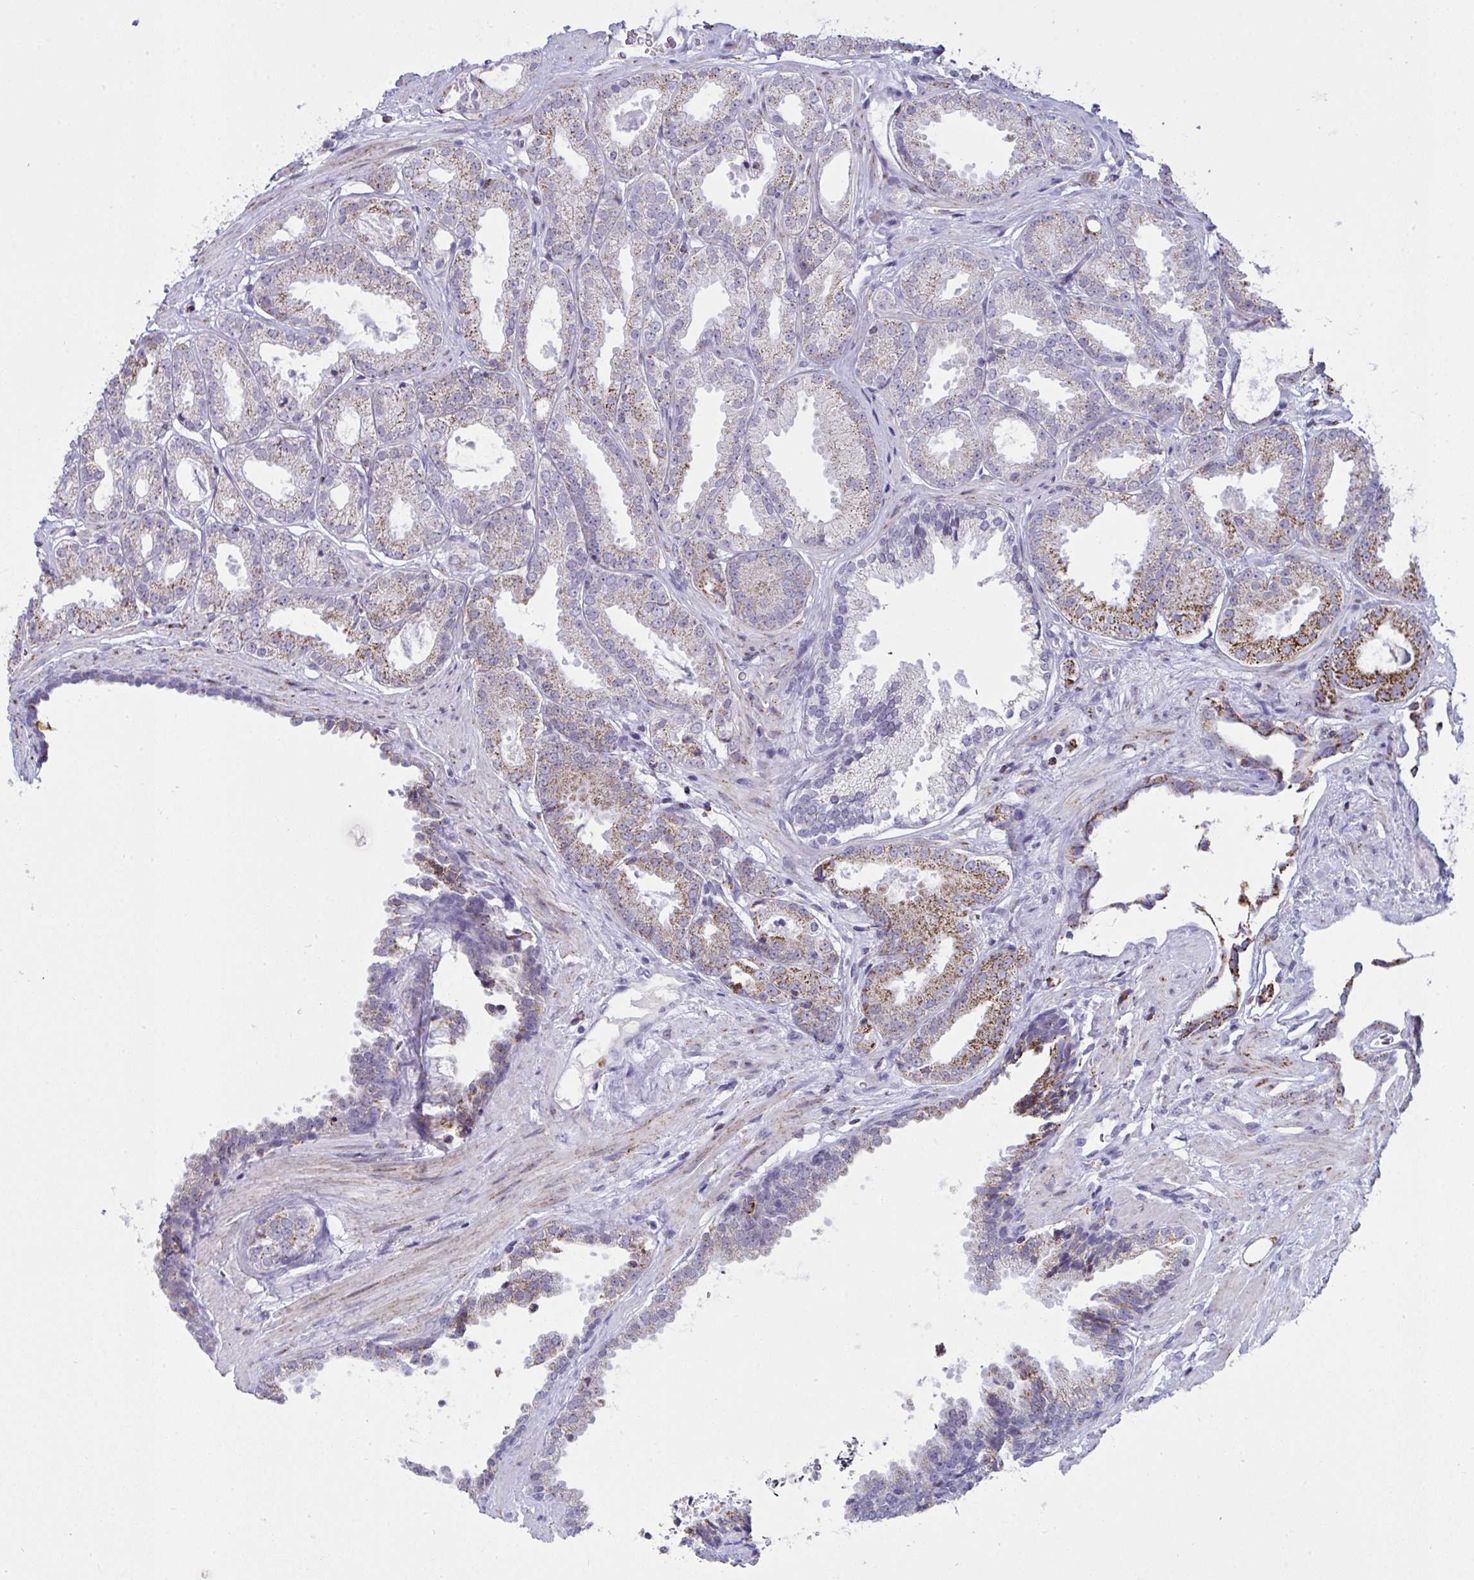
{"staining": {"intensity": "moderate", "quantity": "25%-75%", "location": "cytoplasmic/membranous"}, "tissue": "prostate cancer", "cell_type": "Tumor cells", "image_type": "cancer", "snomed": [{"axis": "morphology", "description": "Adenocarcinoma, Low grade"}, {"axis": "topography", "description": "Prostate"}], "caption": "Moderate cytoplasmic/membranous expression for a protein is appreciated in about 25%-75% of tumor cells of adenocarcinoma (low-grade) (prostate) using immunohistochemistry (IHC).", "gene": "PLA2G12B", "patient": {"sex": "male", "age": 67}}